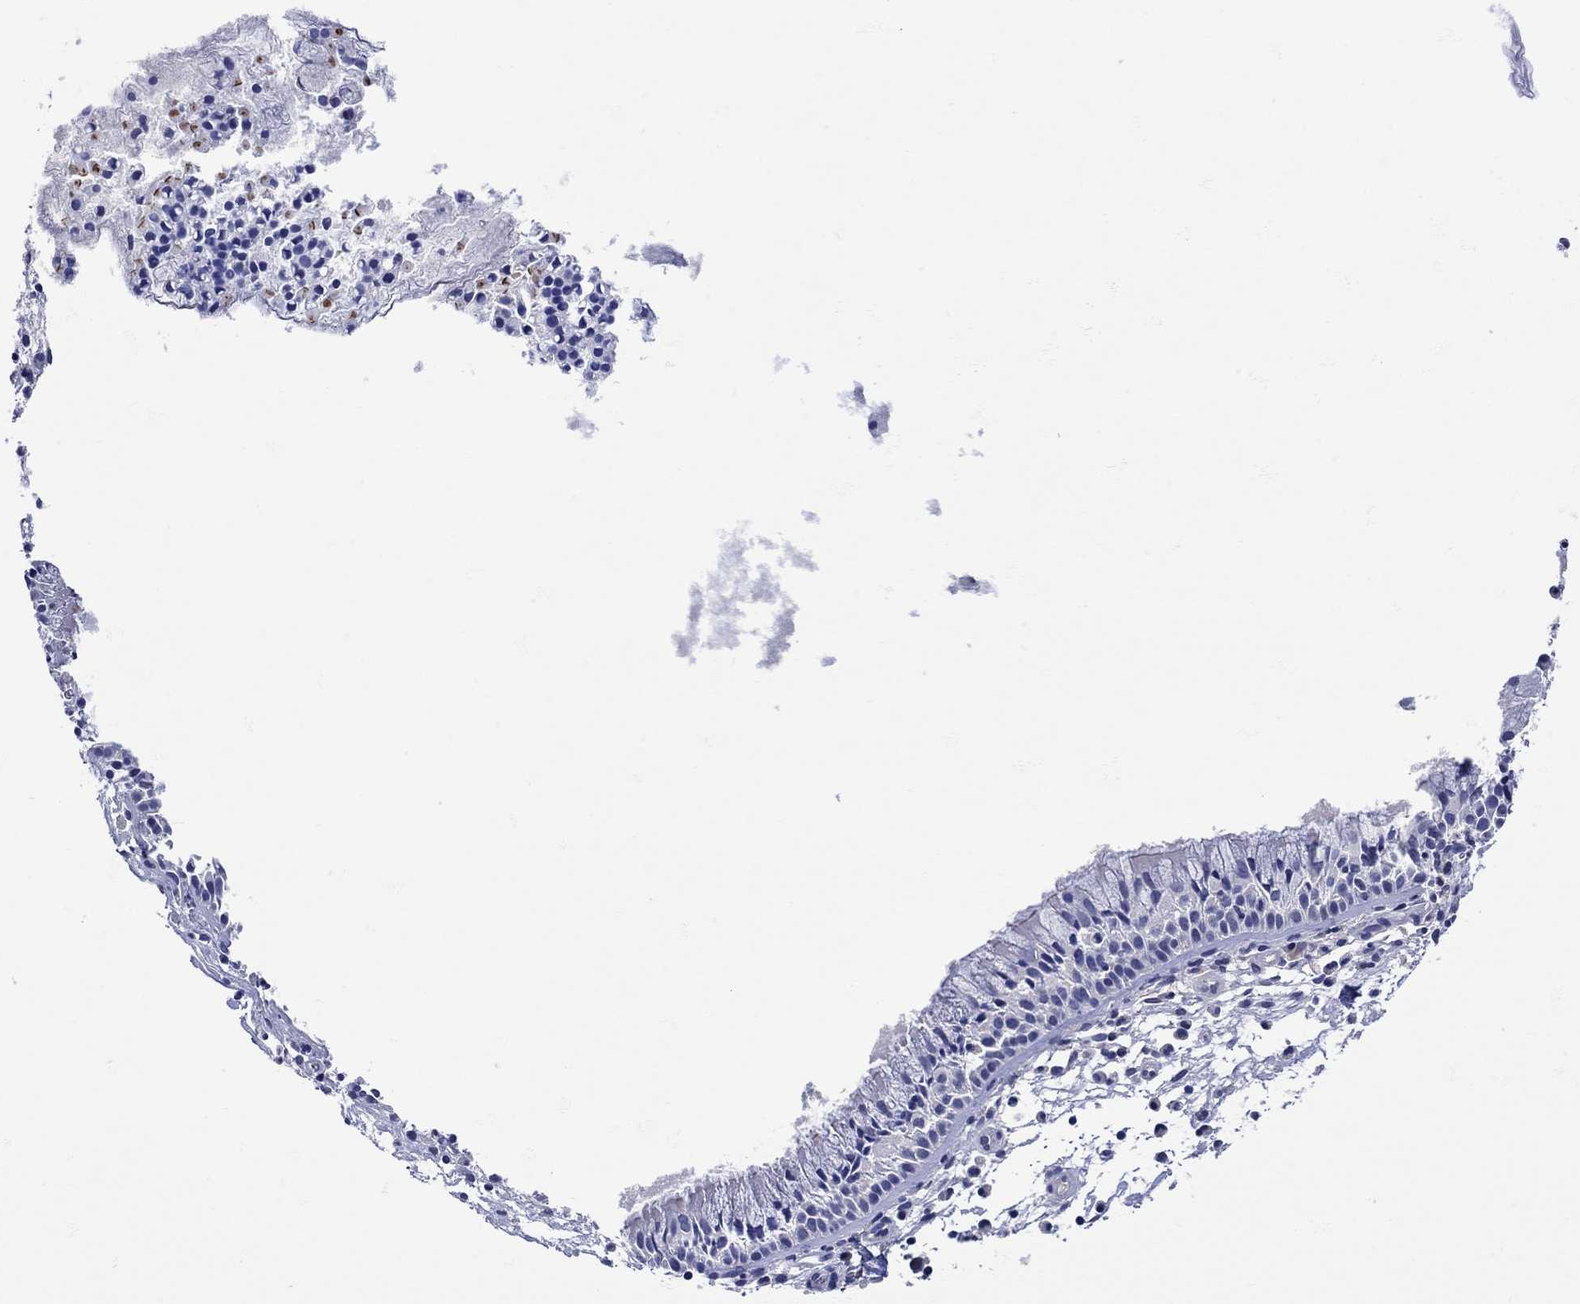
{"staining": {"intensity": "moderate", "quantity": "<25%", "location": "cytoplasmic/membranous"}, "tissue": "nasopharynx", "cell_type": "Respiratory epithelial cells", "image_type": "normal", "snomed": [{"axis": "morphology", "description": "Normal tissue, NOS"}, {"axis": "topography", "description": "Nasopharynx"}], "caption": "Immunohistochemistry (DAB (3,3'-diaminobenzidine)) staining of benign human nasopharynx shows moderate cytoplasmic/membranous protein expression in about <25% of respiratory epithelial cells. Nuclei are stained in blue.", "gene": "MSI1", "patient": {"sex": "male", "age": 51}}